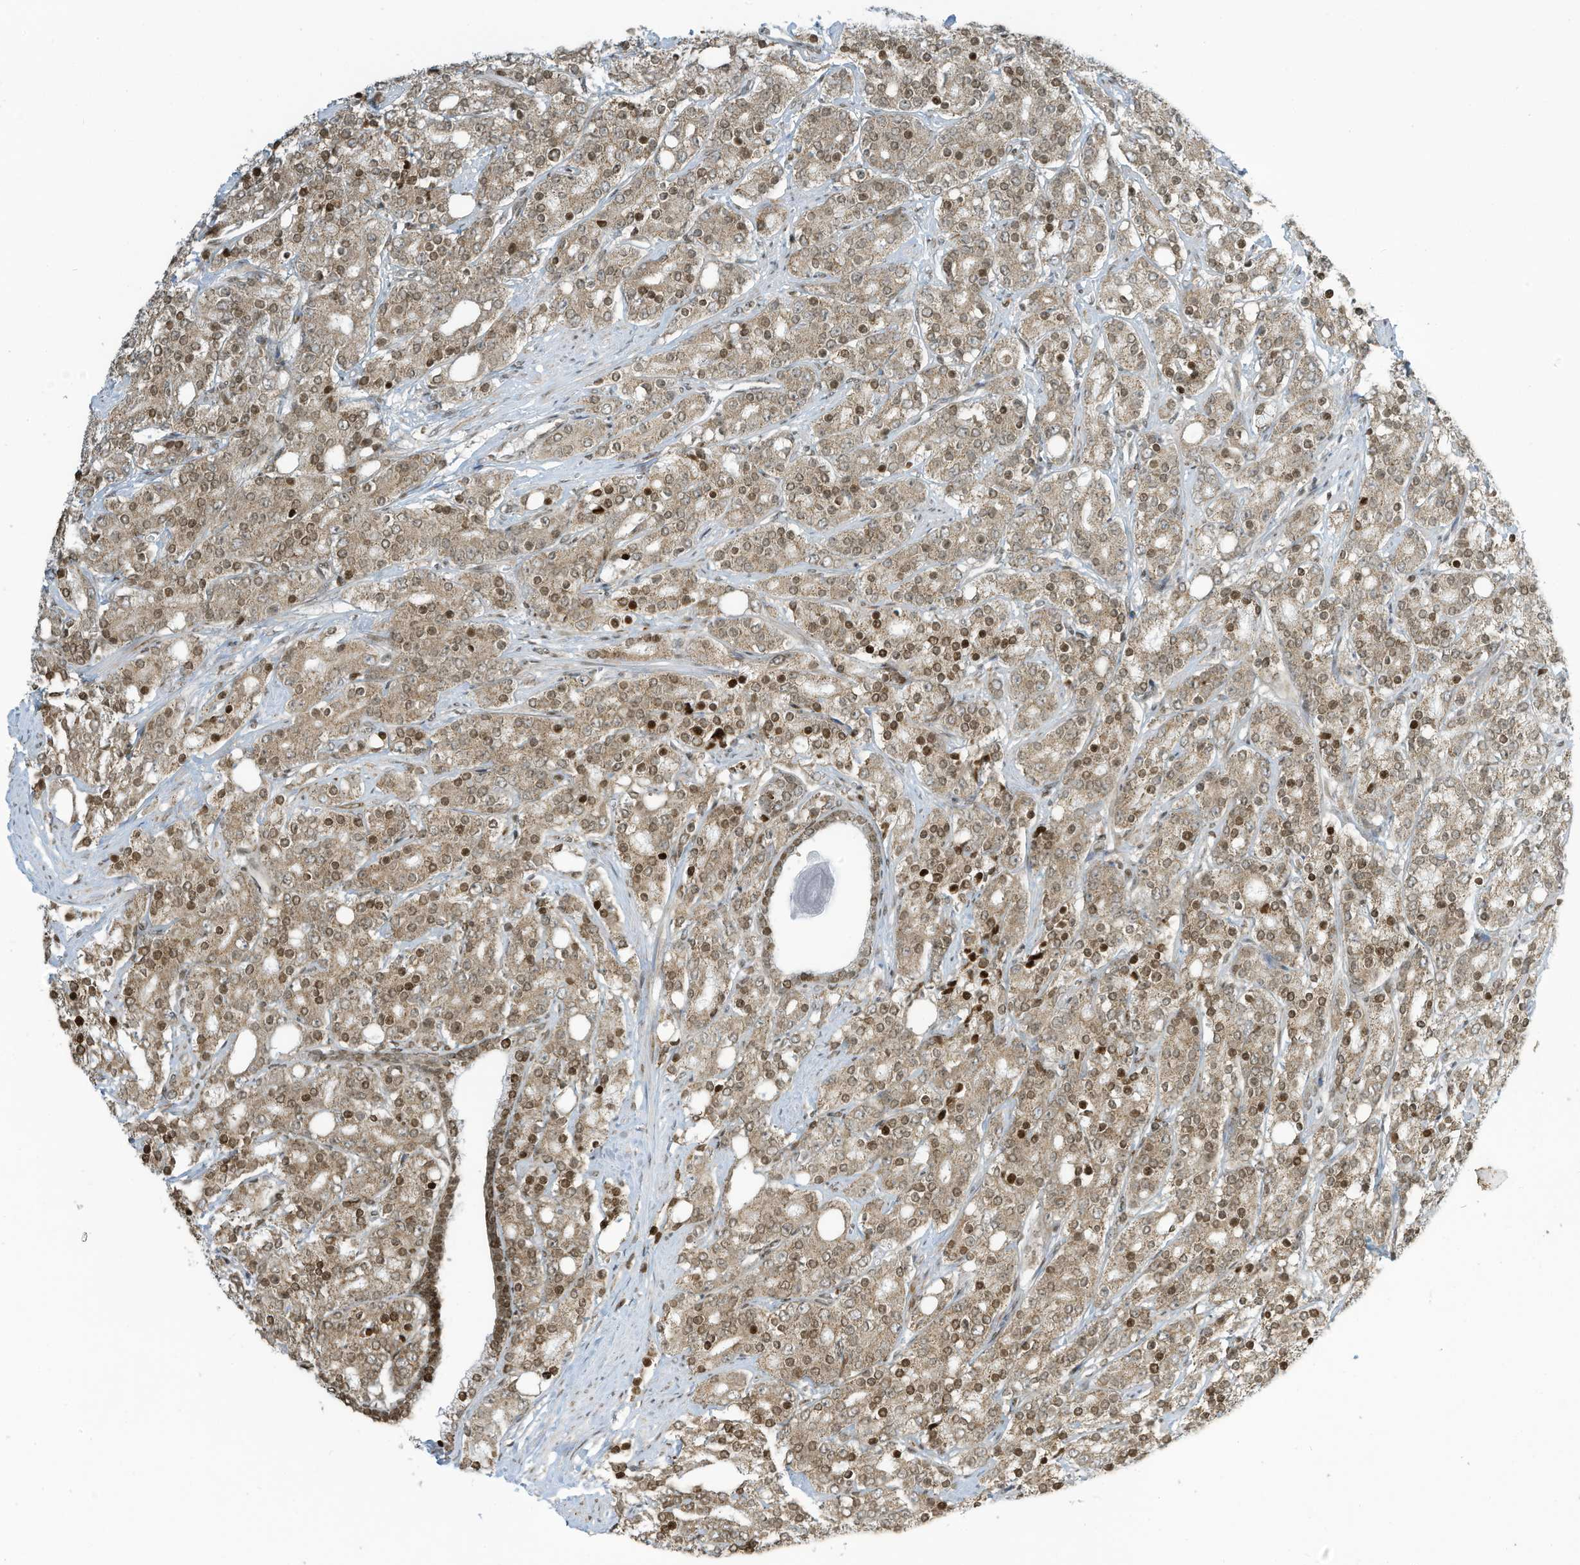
{"staining": {"intensity": "moderate", "quantity": ">75%", "location": "cytoplasmic/membranous,nuclear"}, "tissue": "prostate cancer", "cell_type": "Tumor cells", "image_type": "cancer", "snomed": [{"axis": "morphology", "description": "Adenocarcinoma, High grade"}, {"axis": "topography", "description": "Prostate"}], "caption": "The immunohistochemical stain labels moderate cytoplasmic/membranous and nuclear staining in tumor cells of prostate cancer tissue.", "gene": "ADI1", "patient": {"sex": "male", "age": 62}}